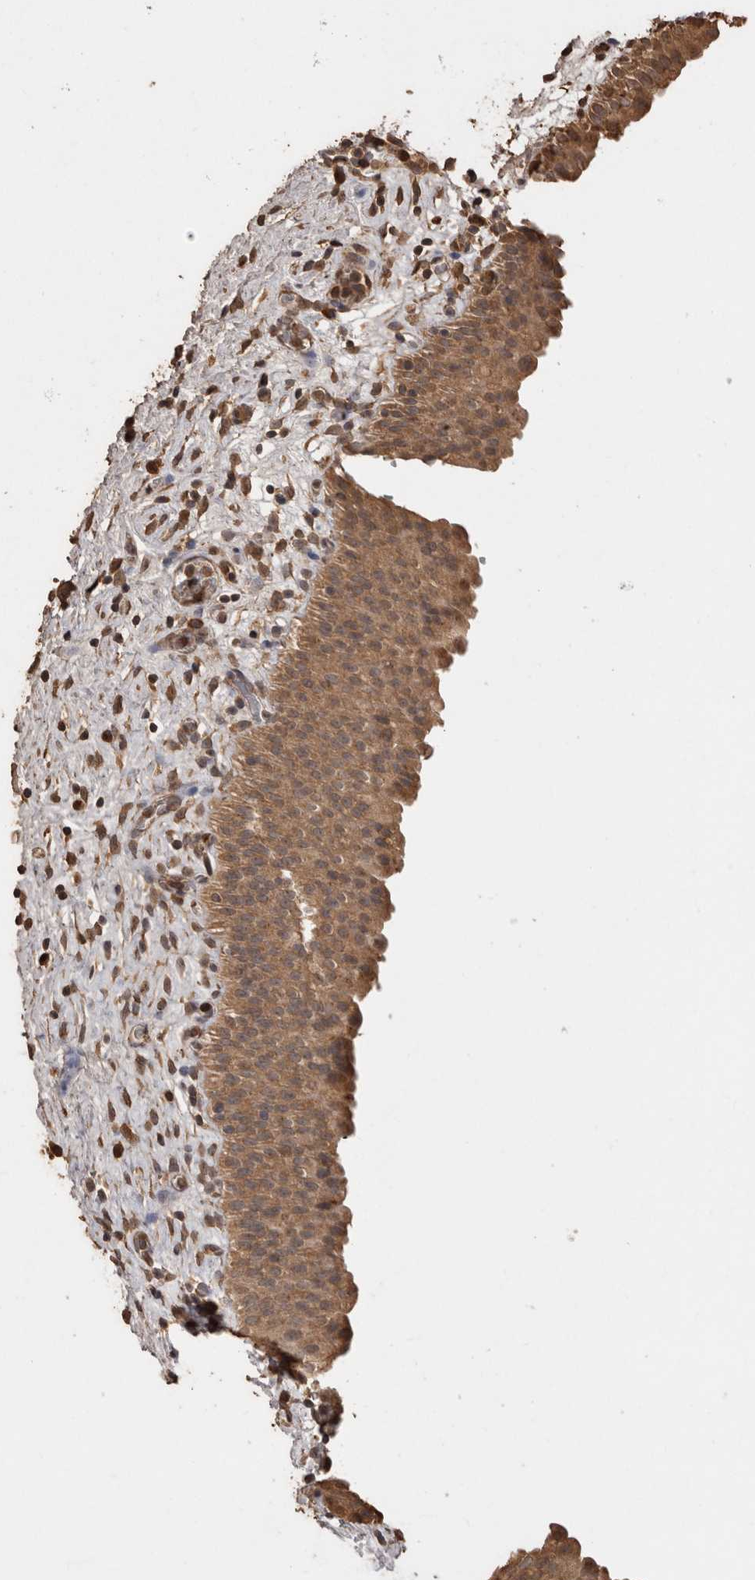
{"staining": {"intensity": "moderate", "quantity": ">75%", "location": "cytoplasmic/membranous"}, "tissue": "urinary bladder", "cell_type": "Urothelial cells", "image_type": "normal", "snomed": [{"axis": "morphology", "description": "Normal tissue, NOS"}, {"axis": "topography", "description": "Urinary bladder"}], "caption": "Immunohistochemical staining of unremarkable human urinary bladder exhibits medium levels of moderate cytoplasmic/membranous staining in approximately >75% of urothelial cells.", "gene": "SOCS5", "patient": {"sex": "male", "age": 82}}